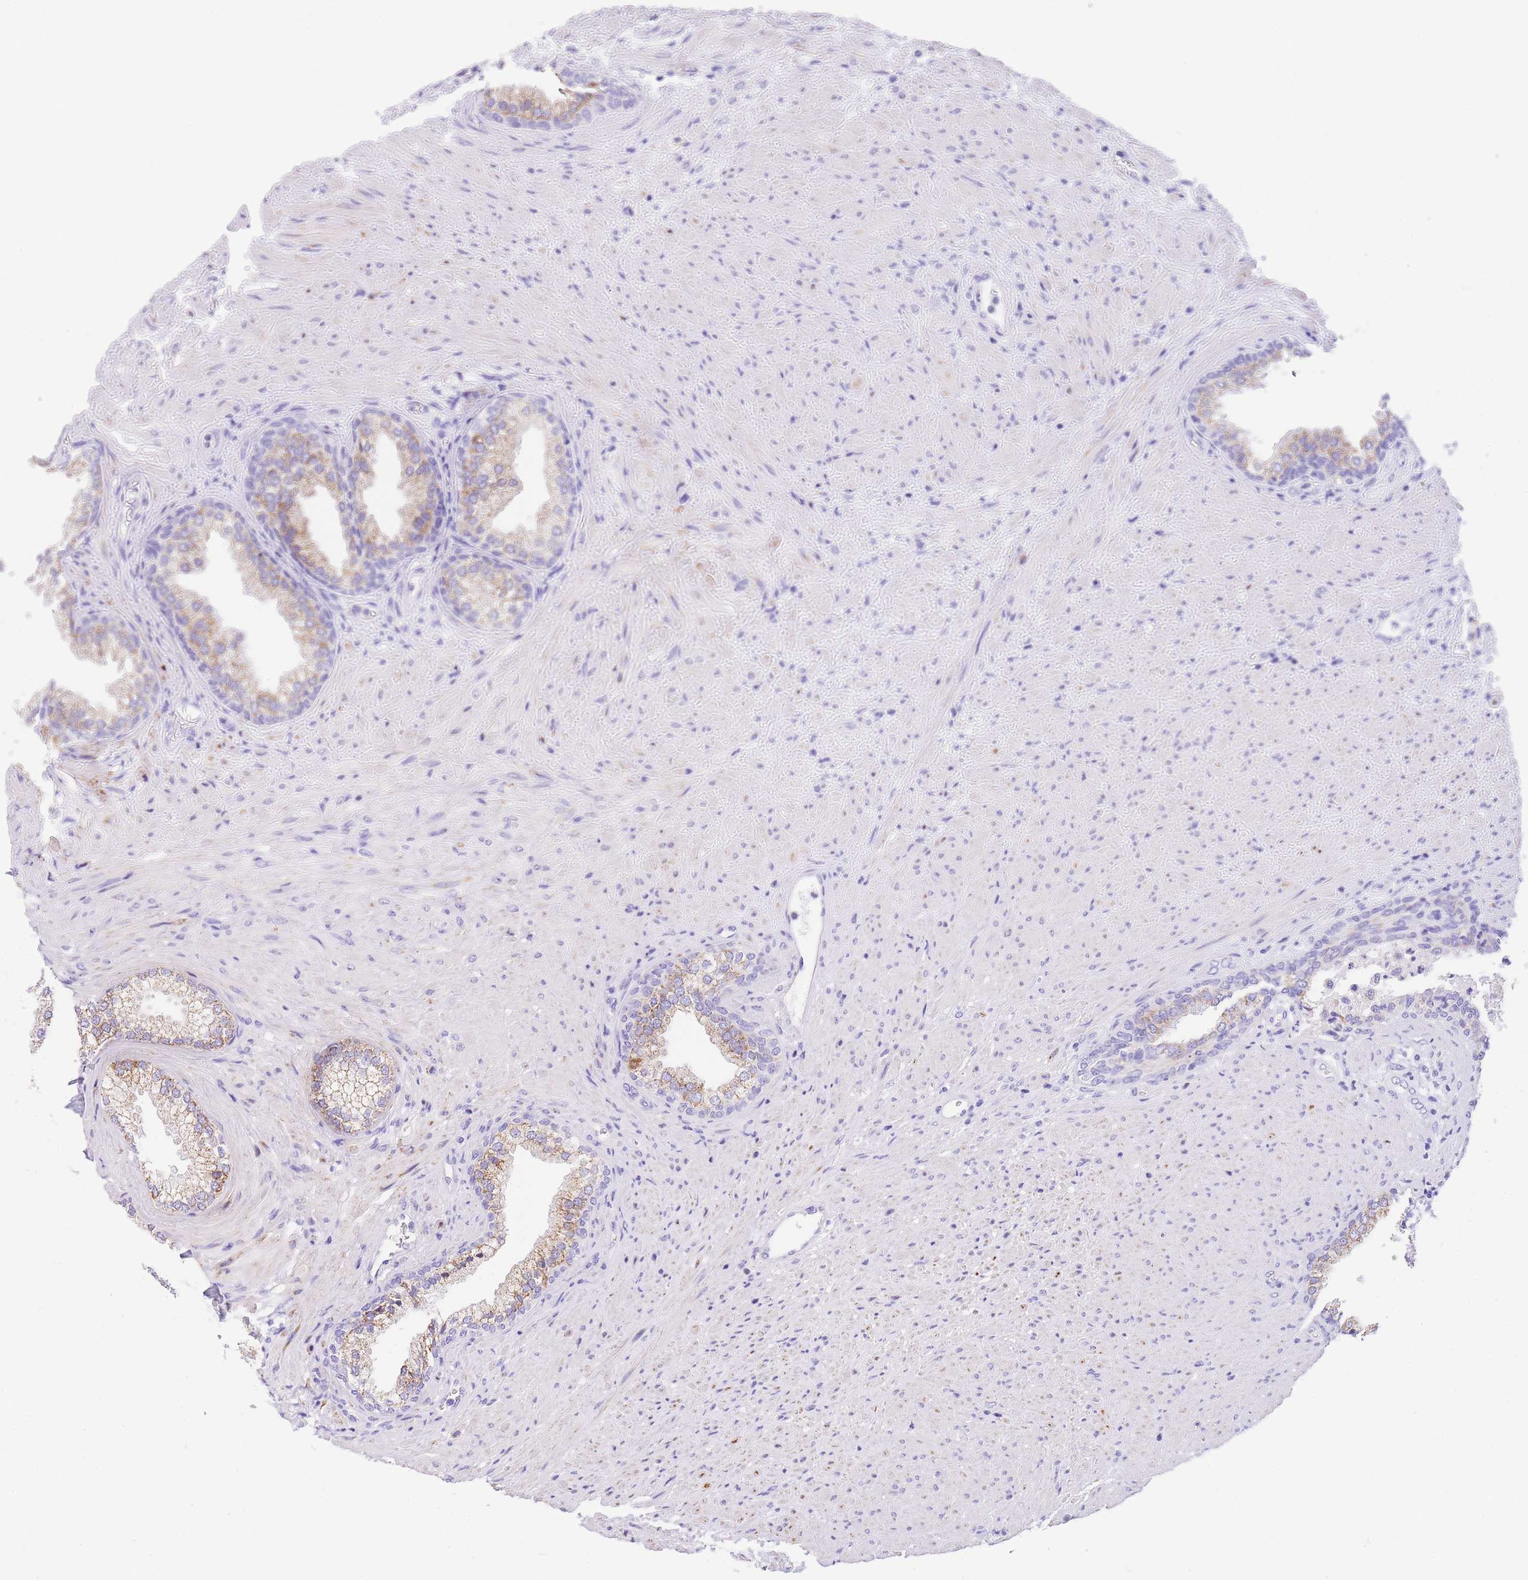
{"staining": {"intensity": "moderate", "quantity": "25%-75%", "location": "cytoplasmic/membranous"}, "tissue": "prostate", "cell_type": "Glandular cells", "image_type": "normal", "snomed": [{"axis": "morphology", "description": "Normal tissue, NOS"}, {"axis": "topography", "description": "Prostate"}], "caption": "Moderate cytoplasmic/membranous expression for a protein is present in about 25%-75% of glandular cells of benign prostate using immunohistochemistry.", "gene": "NKD2", "patient": {"sex": "male", "age": 76}}